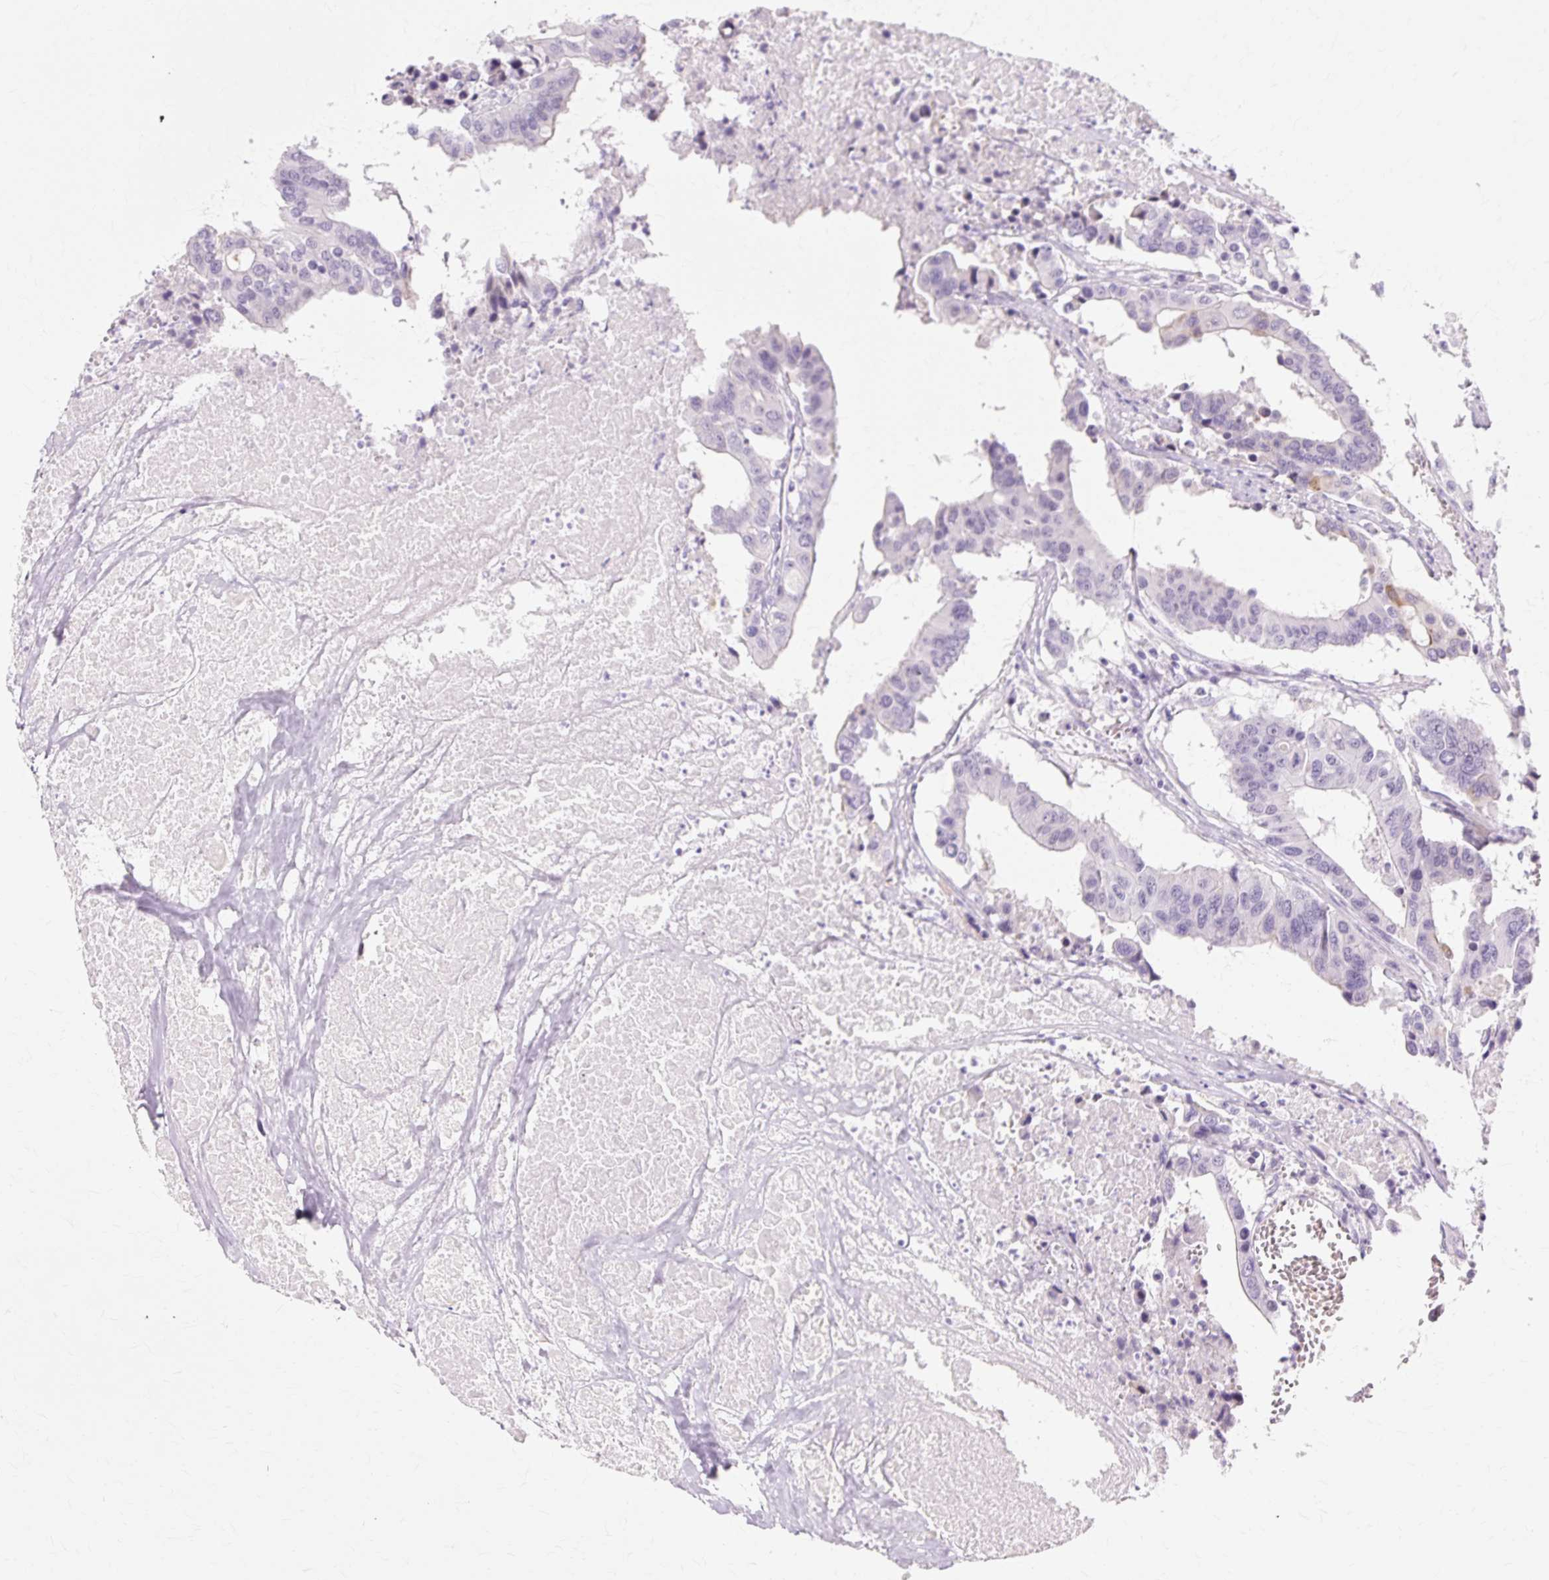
{"staining": {"intensity": "negative", "quantity": "none", "location": "none"}, "tissue": "colorectal cancer", "cell_type": "Tumor cells", "image_type": "cancer", "snomed": [{"axis": "morphology", "description": "Adenocarcinoma, NOS"}, {"axis": "topography", "description": "Colon"}], "caption": "A high-resolution micrograph shows immunohistochemistry (IHC) staining of colorectal cancer (adenocarcinoma), which displays no significant positivity in tumor cells.", "gene": "IRX2", "patient": {"sex": "male", "age": 77}}